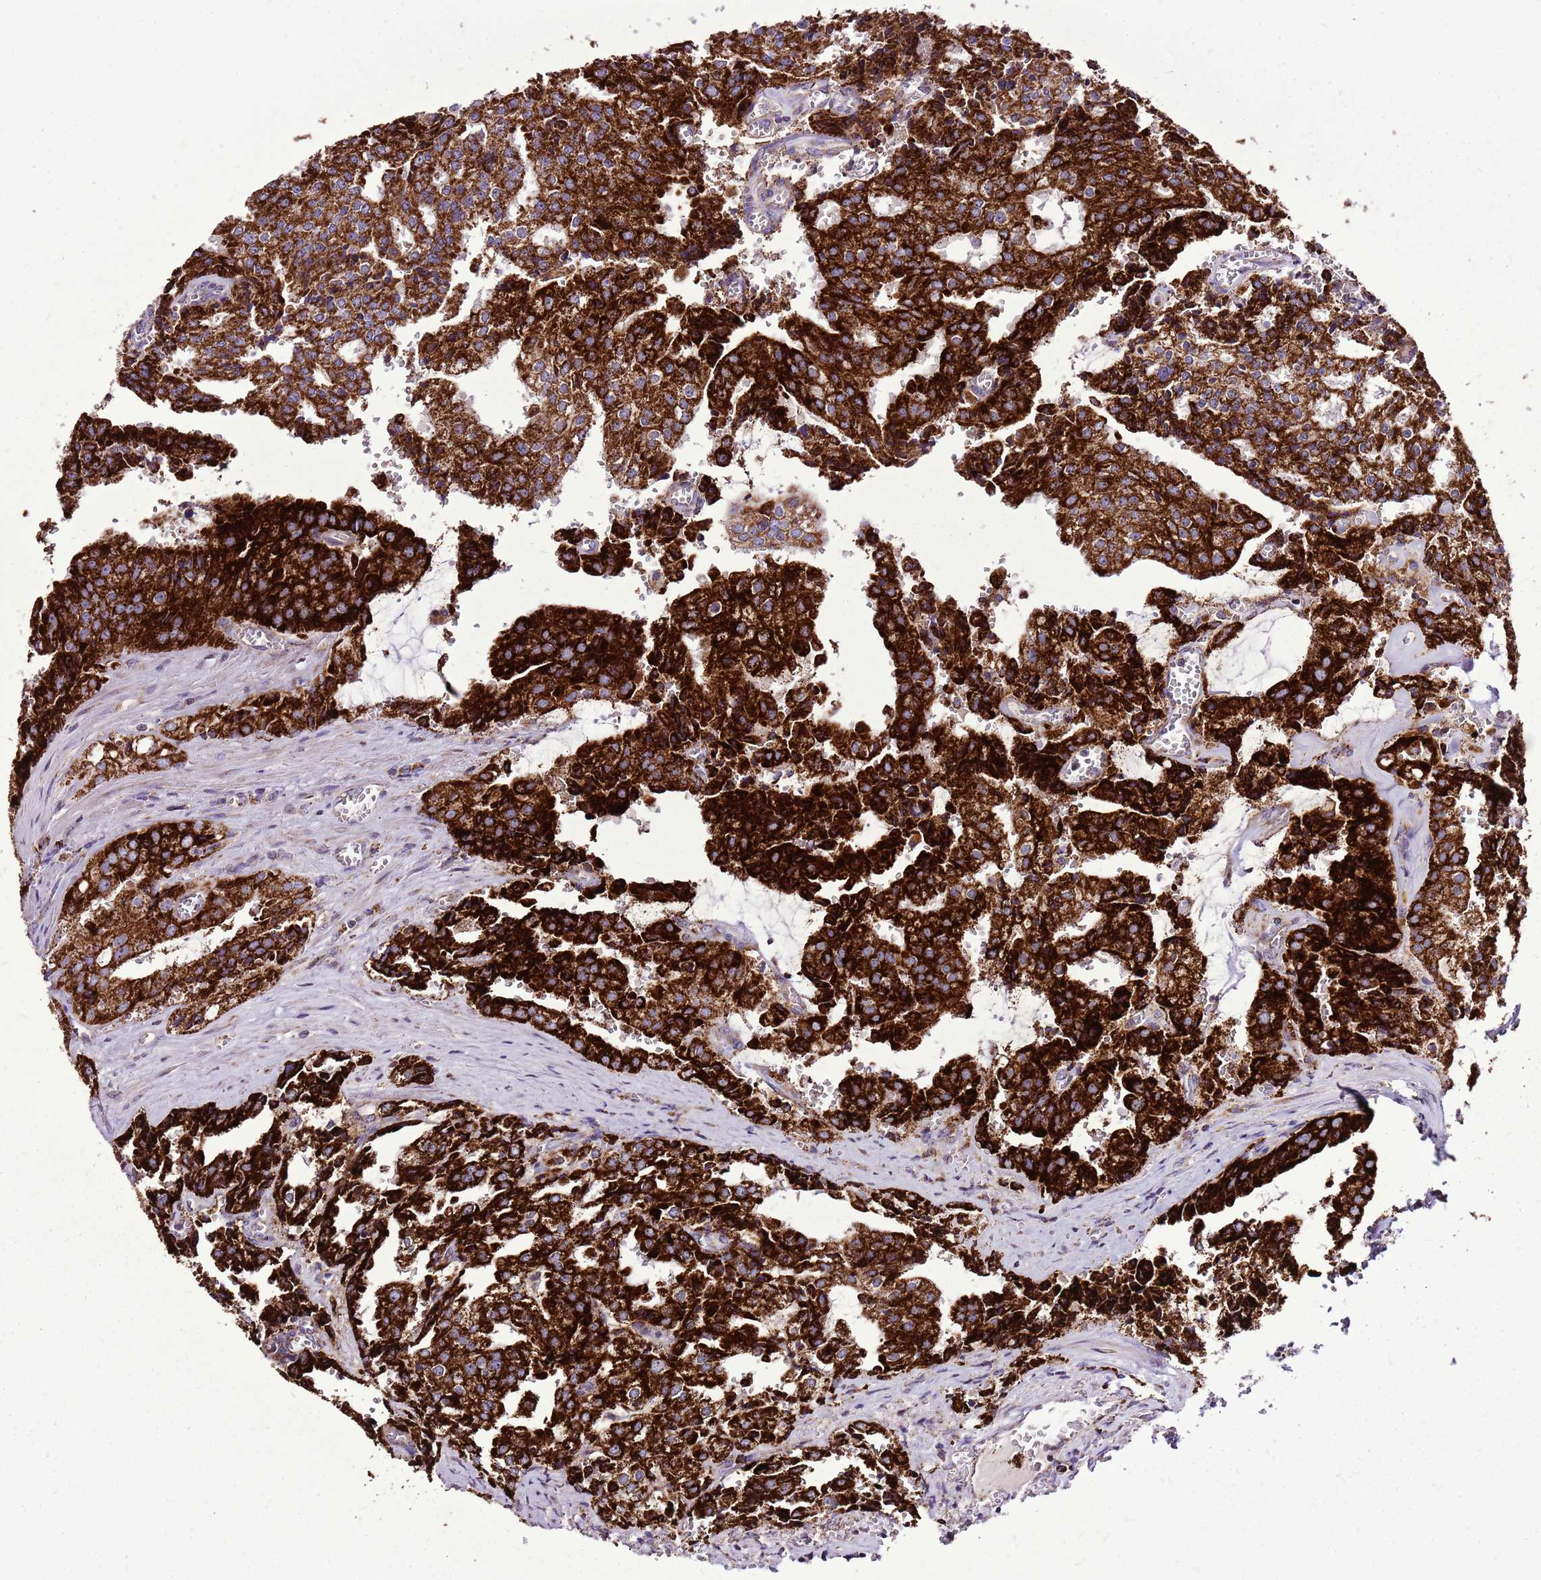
{"staining": {"intensity": "strong", "quantity": ">75%", "location": "cytoplasmic/membranous"}, "tissue": "prostate cancer", "cell_type": "Tumor cells", "image_type": "cancer", "snomed": [{"axis": "morphology", "description": "Adenocarcinoma, High grade"}, {"axis": "topography", "description": "Prostate"}], "caption": "Brown immunohistochemical staining in human prostate cancer (adenocarcinoma (high-grade)) exhibits strong cytoplasmic/membranous positivity in about >75% of tumor cells.", "gene": "GCDH", "patient": {"sex": "male", "age": 68}}